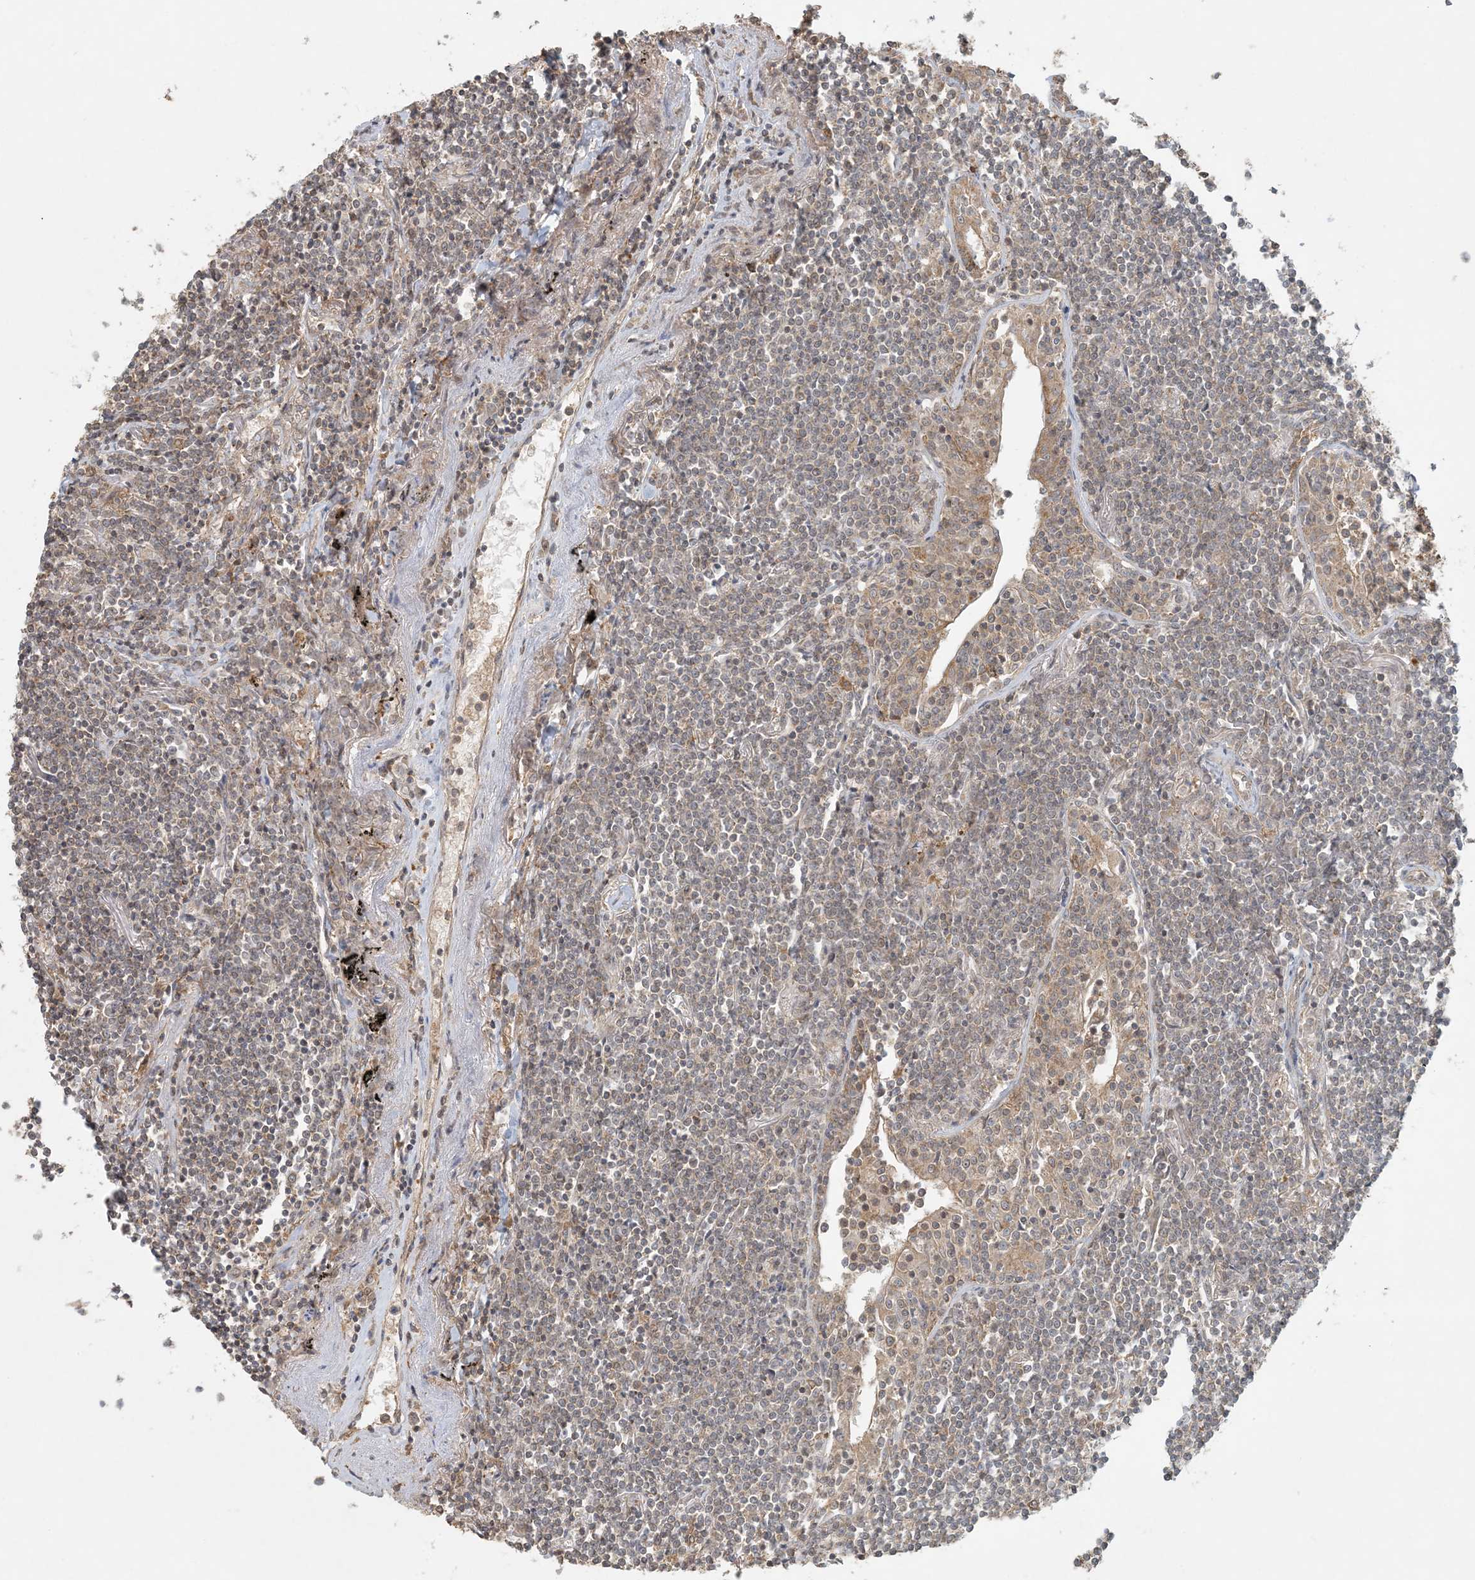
{"staining": {"intensity": "negative", "quantity": "none", "location": "none"}, "tissue": "lymphoma", "cell_type": "Tumor cells", "image_type": "cancer", "snomed": [{"axis": "morphology", "description": "Malignant lymphoma, non-Hodgkin's type, Low grade"}, {"axis": "topography", "description": "Lung"}], "caption": "DAB (3,3'-diaminobenzidine) immunohistochemical staining of human lymphoma demonstrates no significant expression in tumor cells.", "gene": "OBI1", "patient": {"sex": "female", "age": 71}}